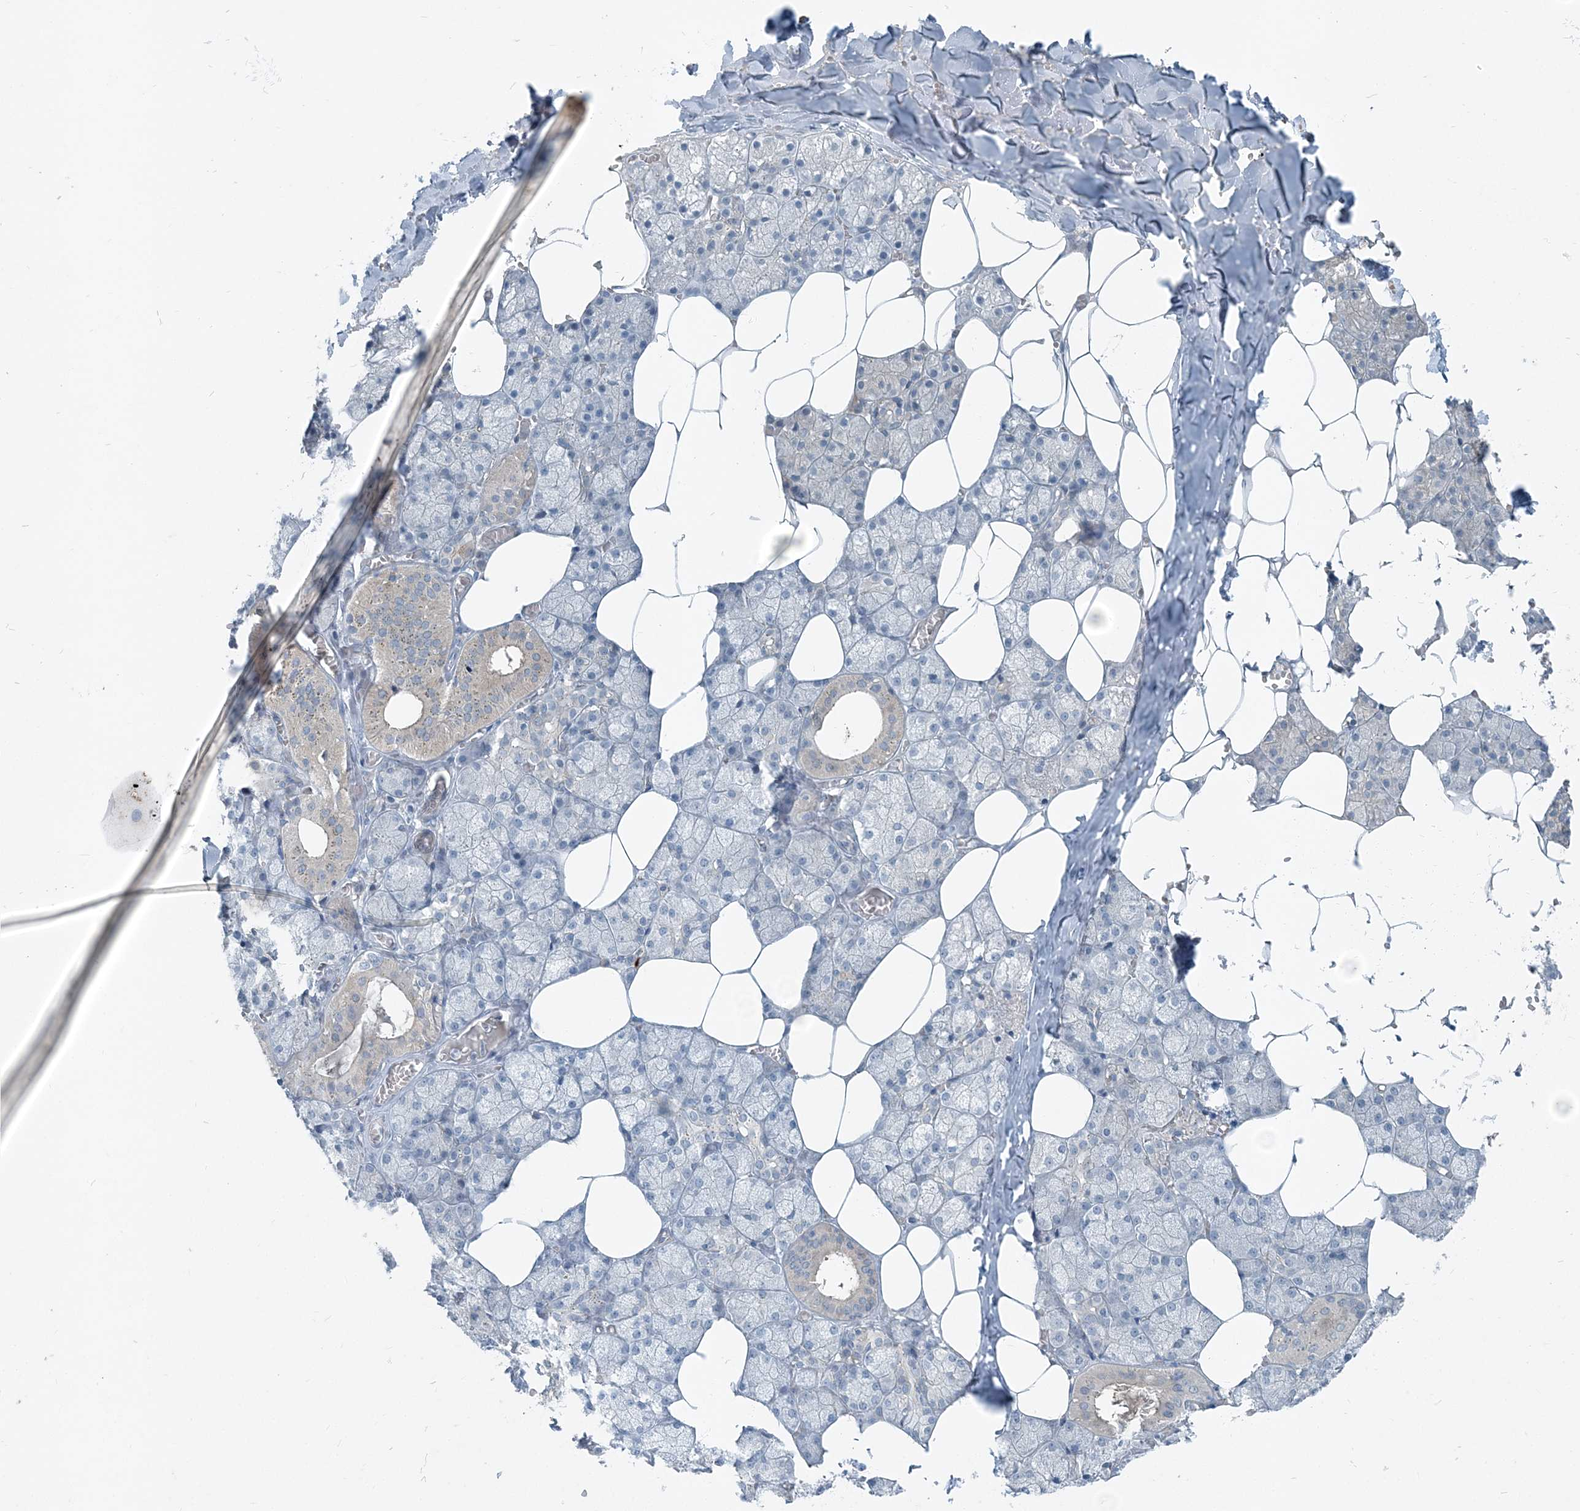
{"staining": {"intensity": "strong", "quantity": "<25%", "location": "cytoplasmic/membranous"}, "tissue": "salivary gland", "cell_type": "Glandular cells", "image_type": "normal", "snomed": [{"axis": "morphology", "description": "Normal tissue, NOS"}, {"axis": "topography", "description": "Salivary gland"}], "caption": "Protein expression analysis of normal salivary gland reveals strong cytoplasmic/membranous positivity in approximately <25% of glandular cells.", "gene": "ARMH1", "patient": {"sex": "male", "age": 62}}